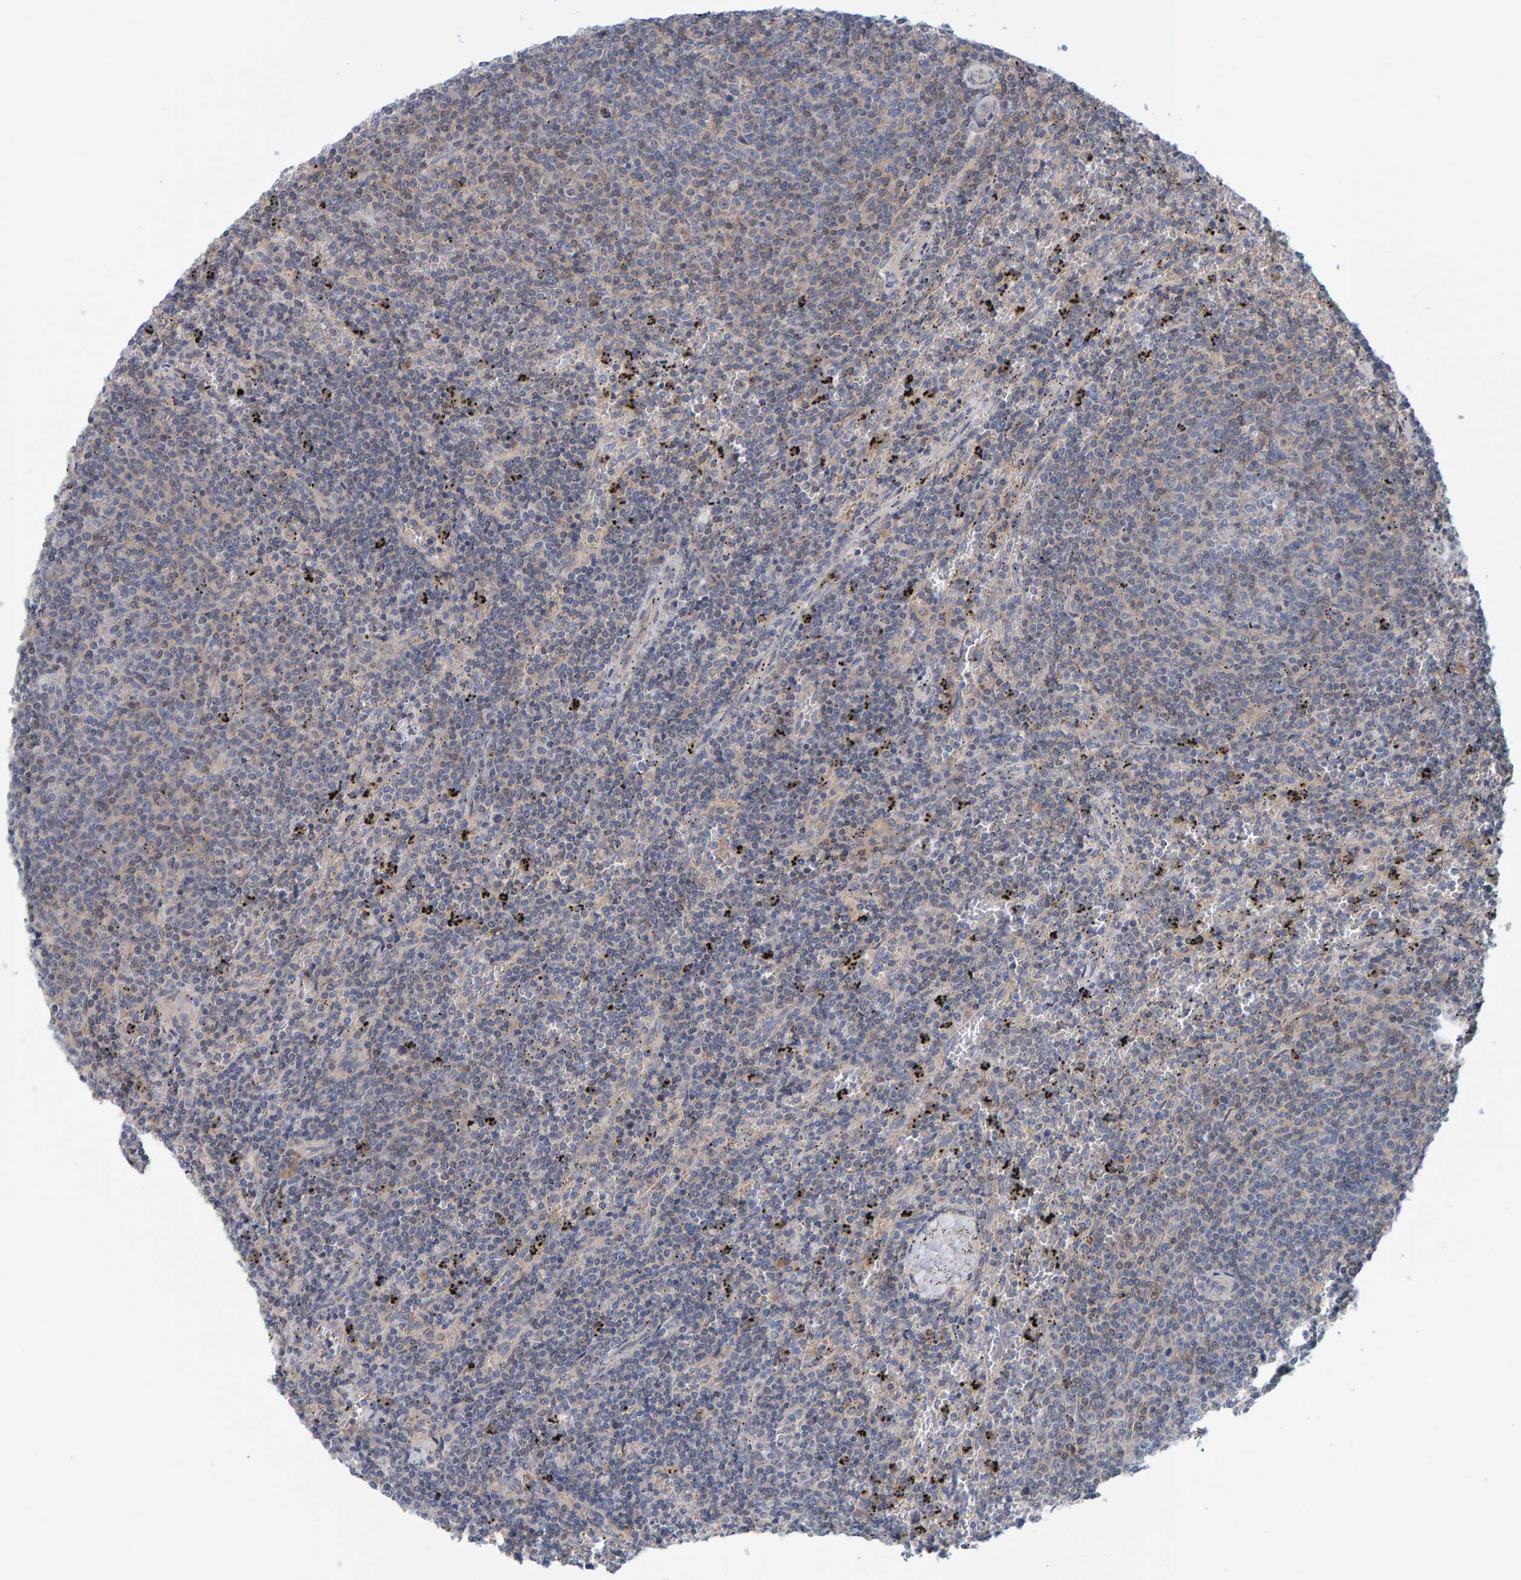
{"staining": {"intensity": "negative", "quantity": "none", "location": "none"}, "tissue": "lymphoma", "cell_type": "Tumor cells", "image_type": "cancer", "snomed": [{"axis": "morphology", "description": "Malignant lymphoma, non-Hodgkin's type, Low grade"}, {"axis": "topography", "description": "Spleen"}], "caption": "IHC photomicrograph of human malignant lymphoma, non-Hodgkin's type (low-grade) stained for a protein (brown), which demonstrates no positivity in tumor cells.", "gene": "TATDN1", "patient": {"sex": "female", "age": 50}}